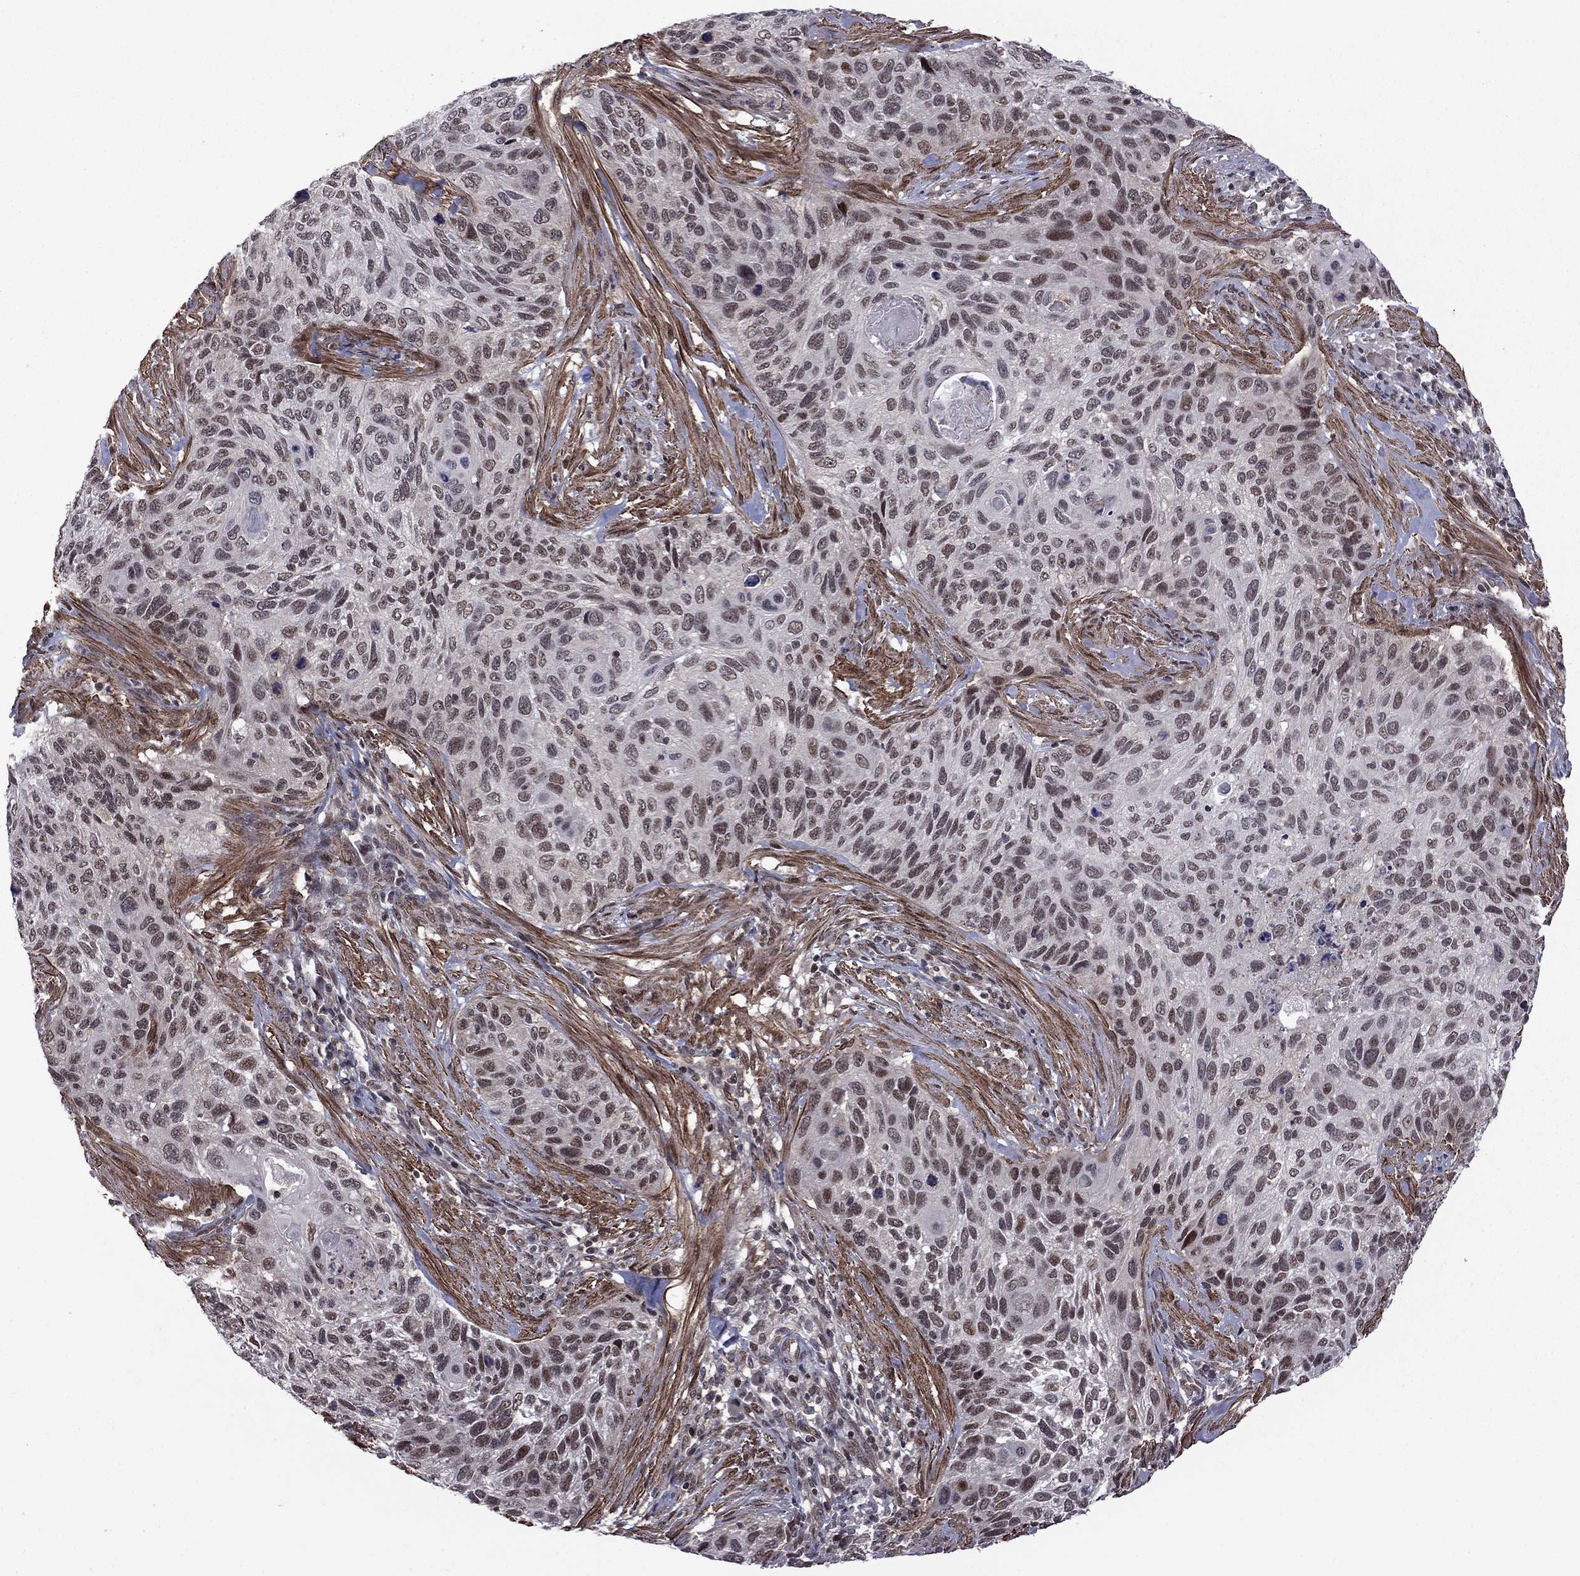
{"staining": {"intensity": "weak", "quantity": "25%-75%", "location": "nuclear"}, "tissue": "cervical cancer", "cell_type": "Tumor cells", "image_type": "cancer", "snomed": [{"axis": "morphology", "description": "Squamous cell carcinoma, NOS"}, {"axis": "topography", "description": "Cervix"}], "caption": "This histopathology image displays IHC staining of cervical cancer (squamous cell carcinoma), with low weak nuclear positivity in about 25%-75% of tumor cells.", "gene": "BRF1", "patient": {"sex": "female", "age": 70}}